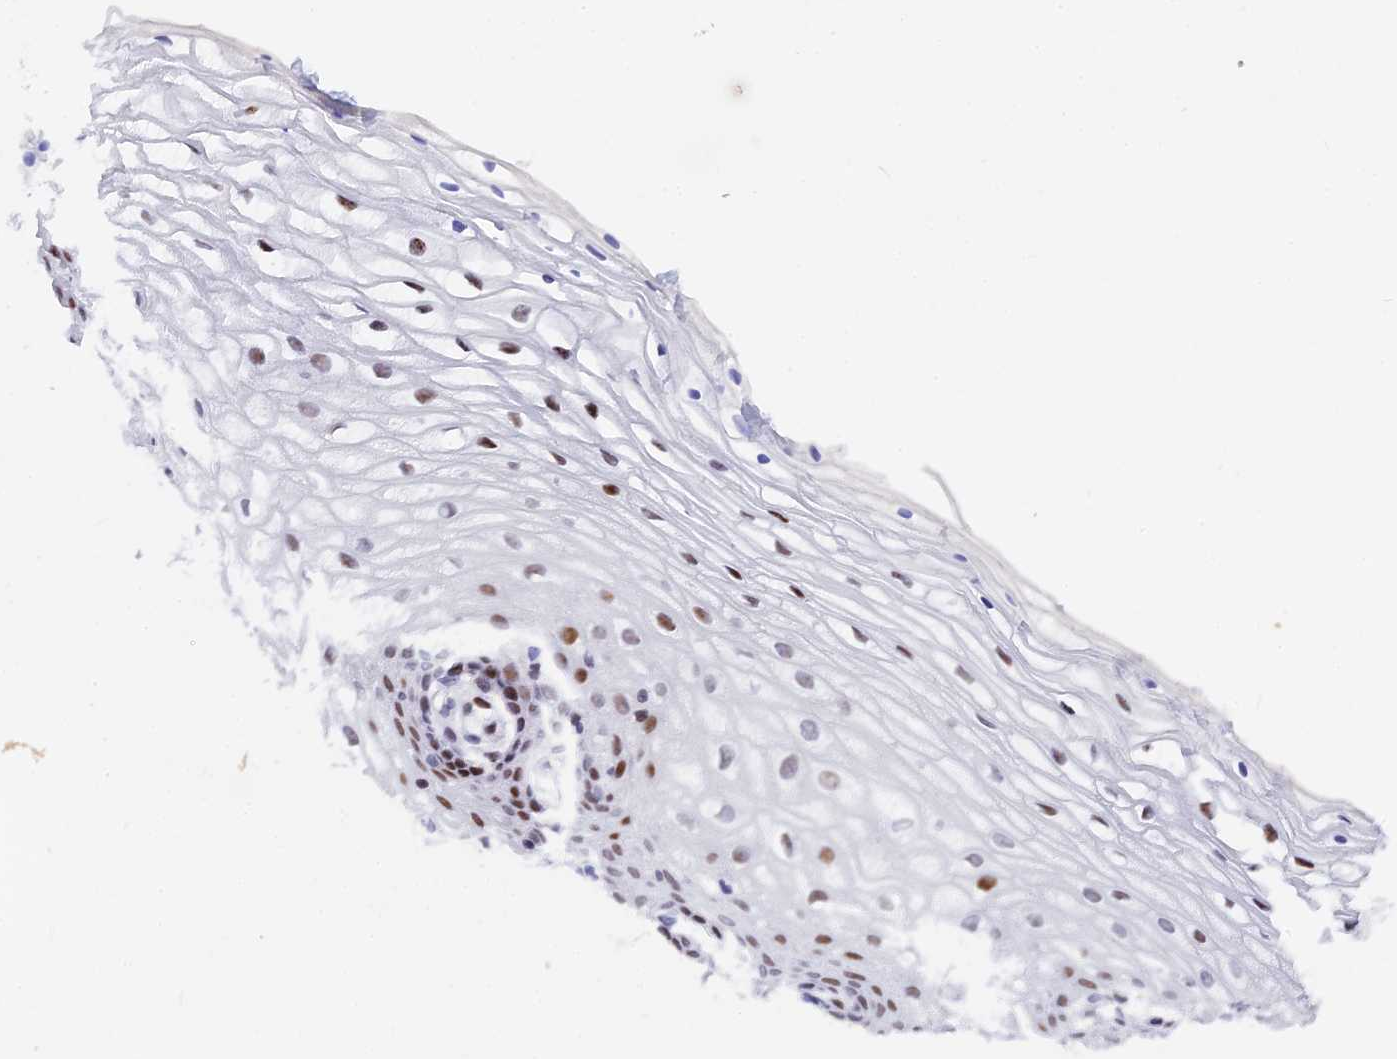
{"staining": {"intensity": "moderate", "quantity": "25%-75%", "location": "nuclear"}, "tissue": "vagina", "cell_type": "Squamous epithelial cells", "image_type": "normal", "snomed": [{"axis": "morphology", "description": "Normal tissue, NOS"}, {"axis": "topography", "description": "Vagina"}], "caption": "Protein expression analysis of normal human vagina reveals moderate nuclear staining in about 25%-75% of squamous epithelial cells. (Stains: DAB (3,3'-diaminobenzidine) in brown, nuclei in blue, Microscopy: brightfield microscopy at high magnification).", "gene": "NSA2", "patient": {"sex": "female", "age": 60}}